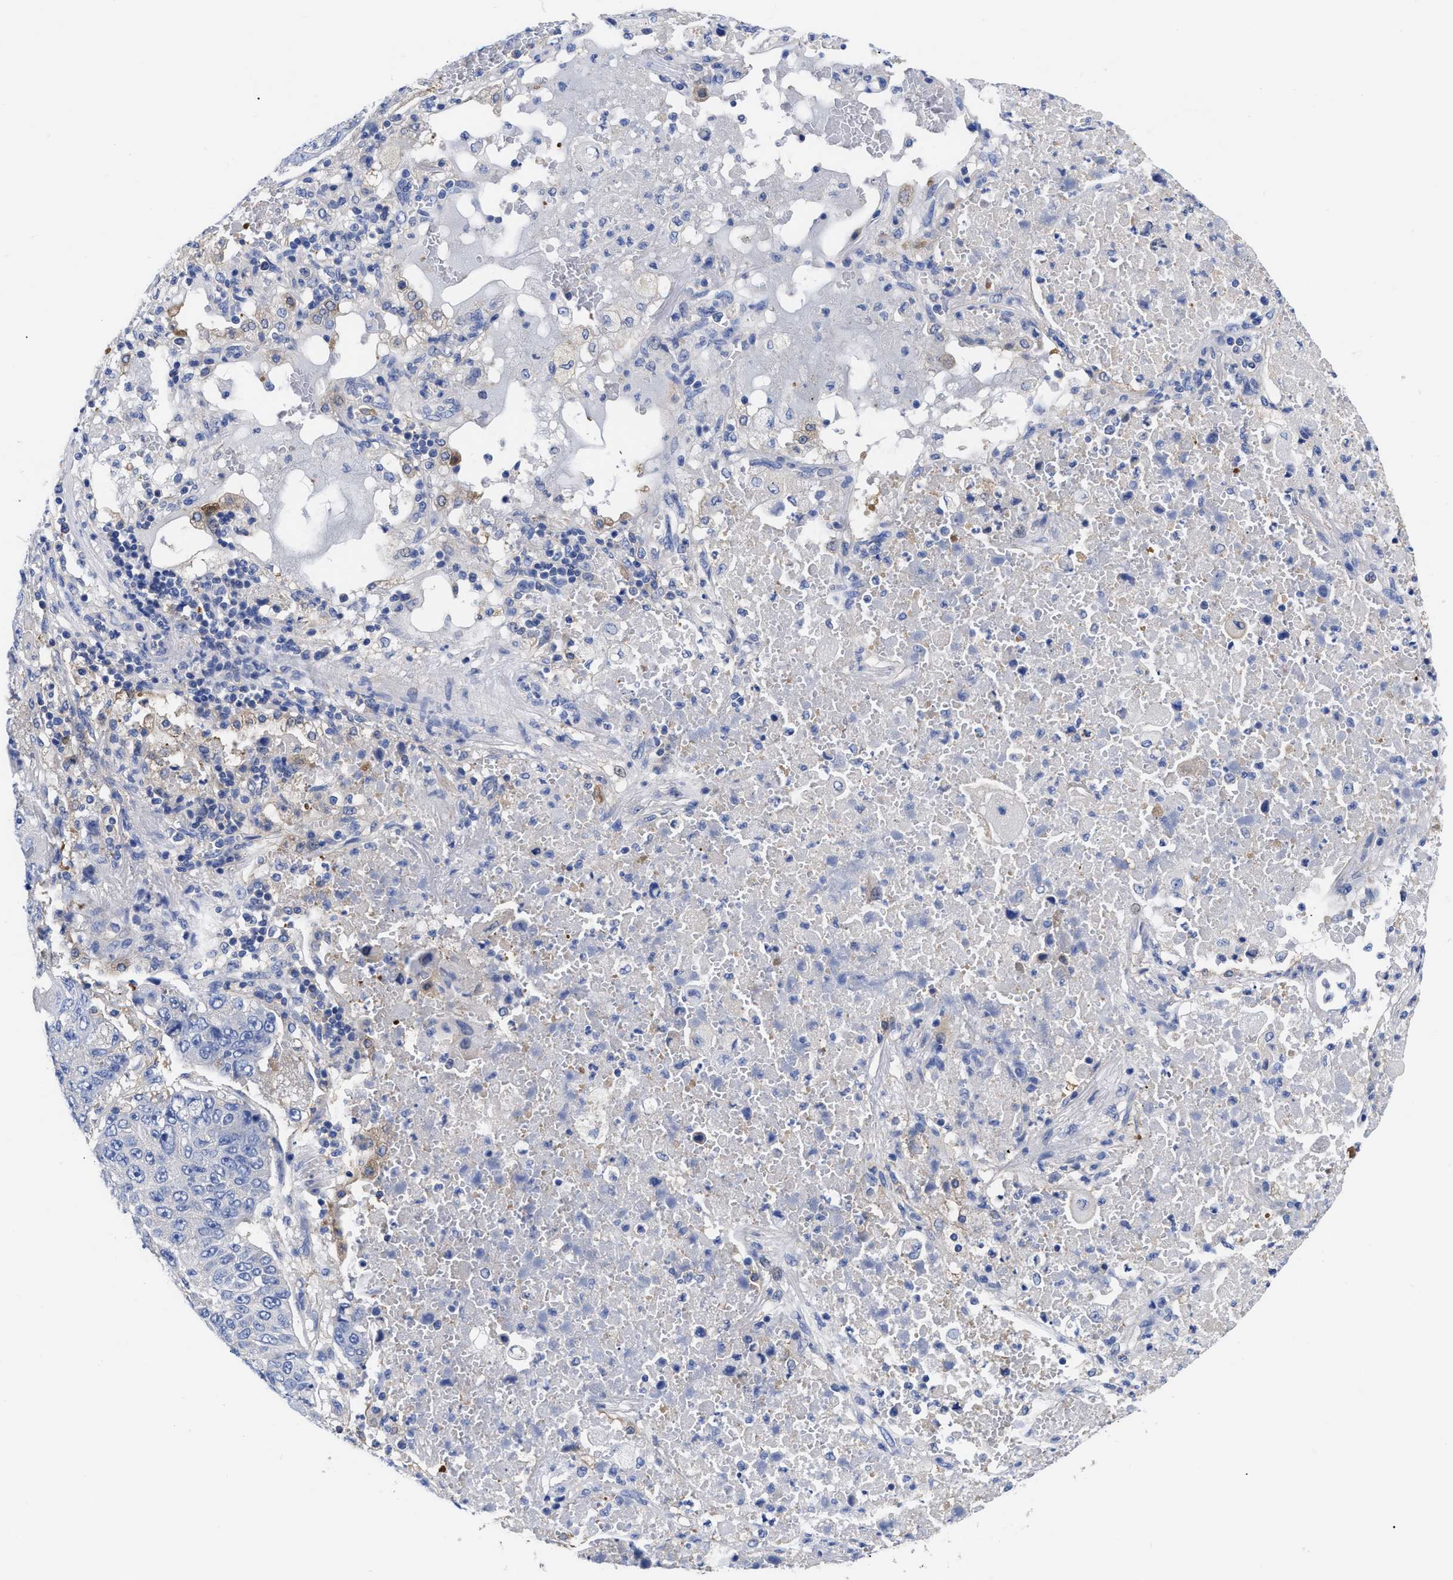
{"staining": {"intensity": "negative", "quantity": "none", "location": "none"}, "tissue": "lung cancer", "cell_type": "Tumor cells", "image_type": "cancer", "snomed": [{"axis": "morphology", "description": "Squamous cell carcinoma, NOS"}, {"axis": "topography", "description": "Lung"}], "caption": "This is an immunohistochemistry (IHC) photomicrograph of lung cancer. There is no staining in tumor cells.", "gene": "RBKS", "patient": {"sex": "male", "age": 61}}